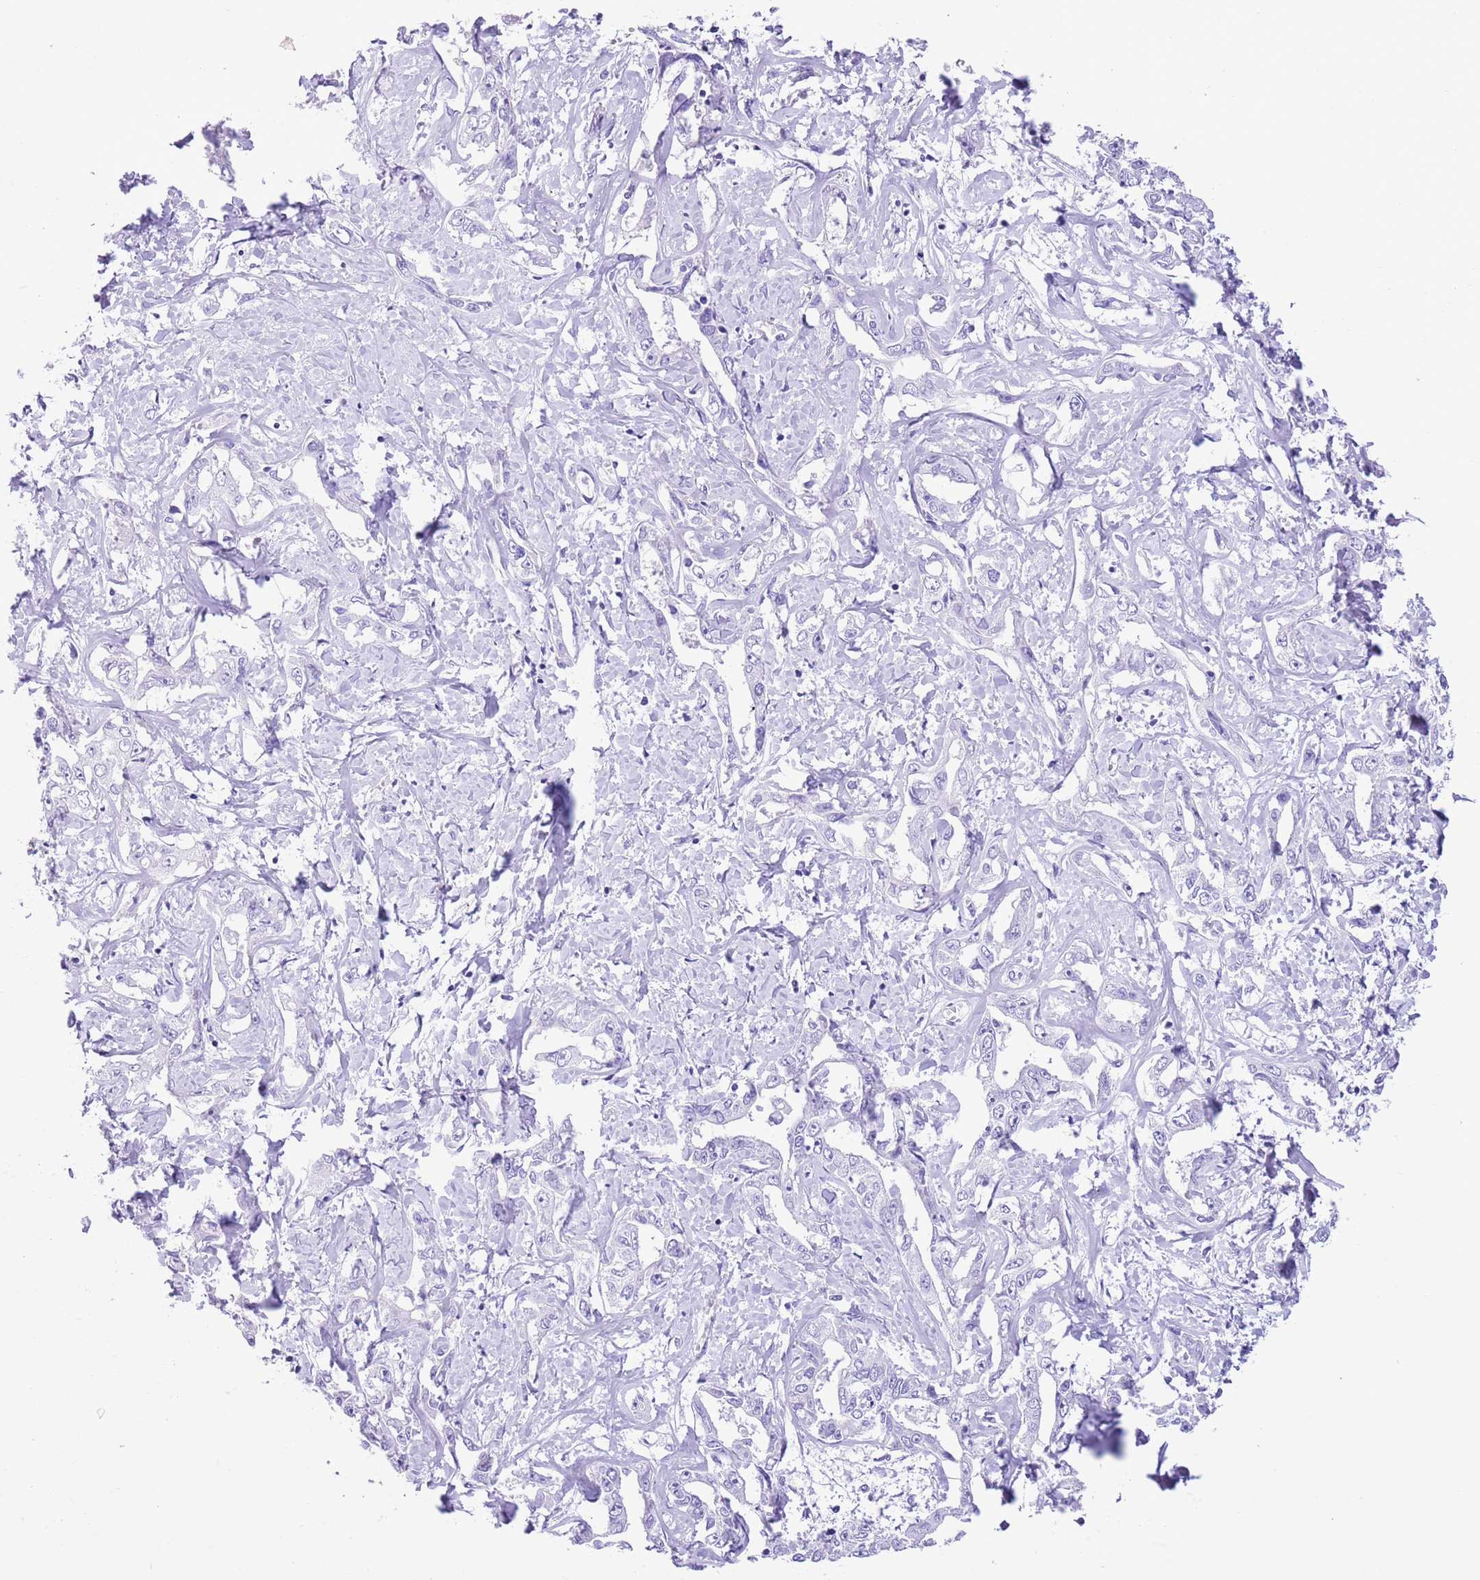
{"staining": {"intensity": "negative", "quantity": "none", "location": "none"}, "tissue": "liver cancer", "cell_type": "Tumor cells", "image_type": "cancer", "snomed": [{"axis": "morphology", "description": "Cholangiocarcinoma"}, {"axis": "topography", "description": "Liver"}], "caption": "IHC micrograph of cholangiocarcinoma (liver) stained for a protein (brown), which exhibits no staining in tumor cells.", "gene": "TBC1D10B", "patient": {"sex": "male", "age": 59}}